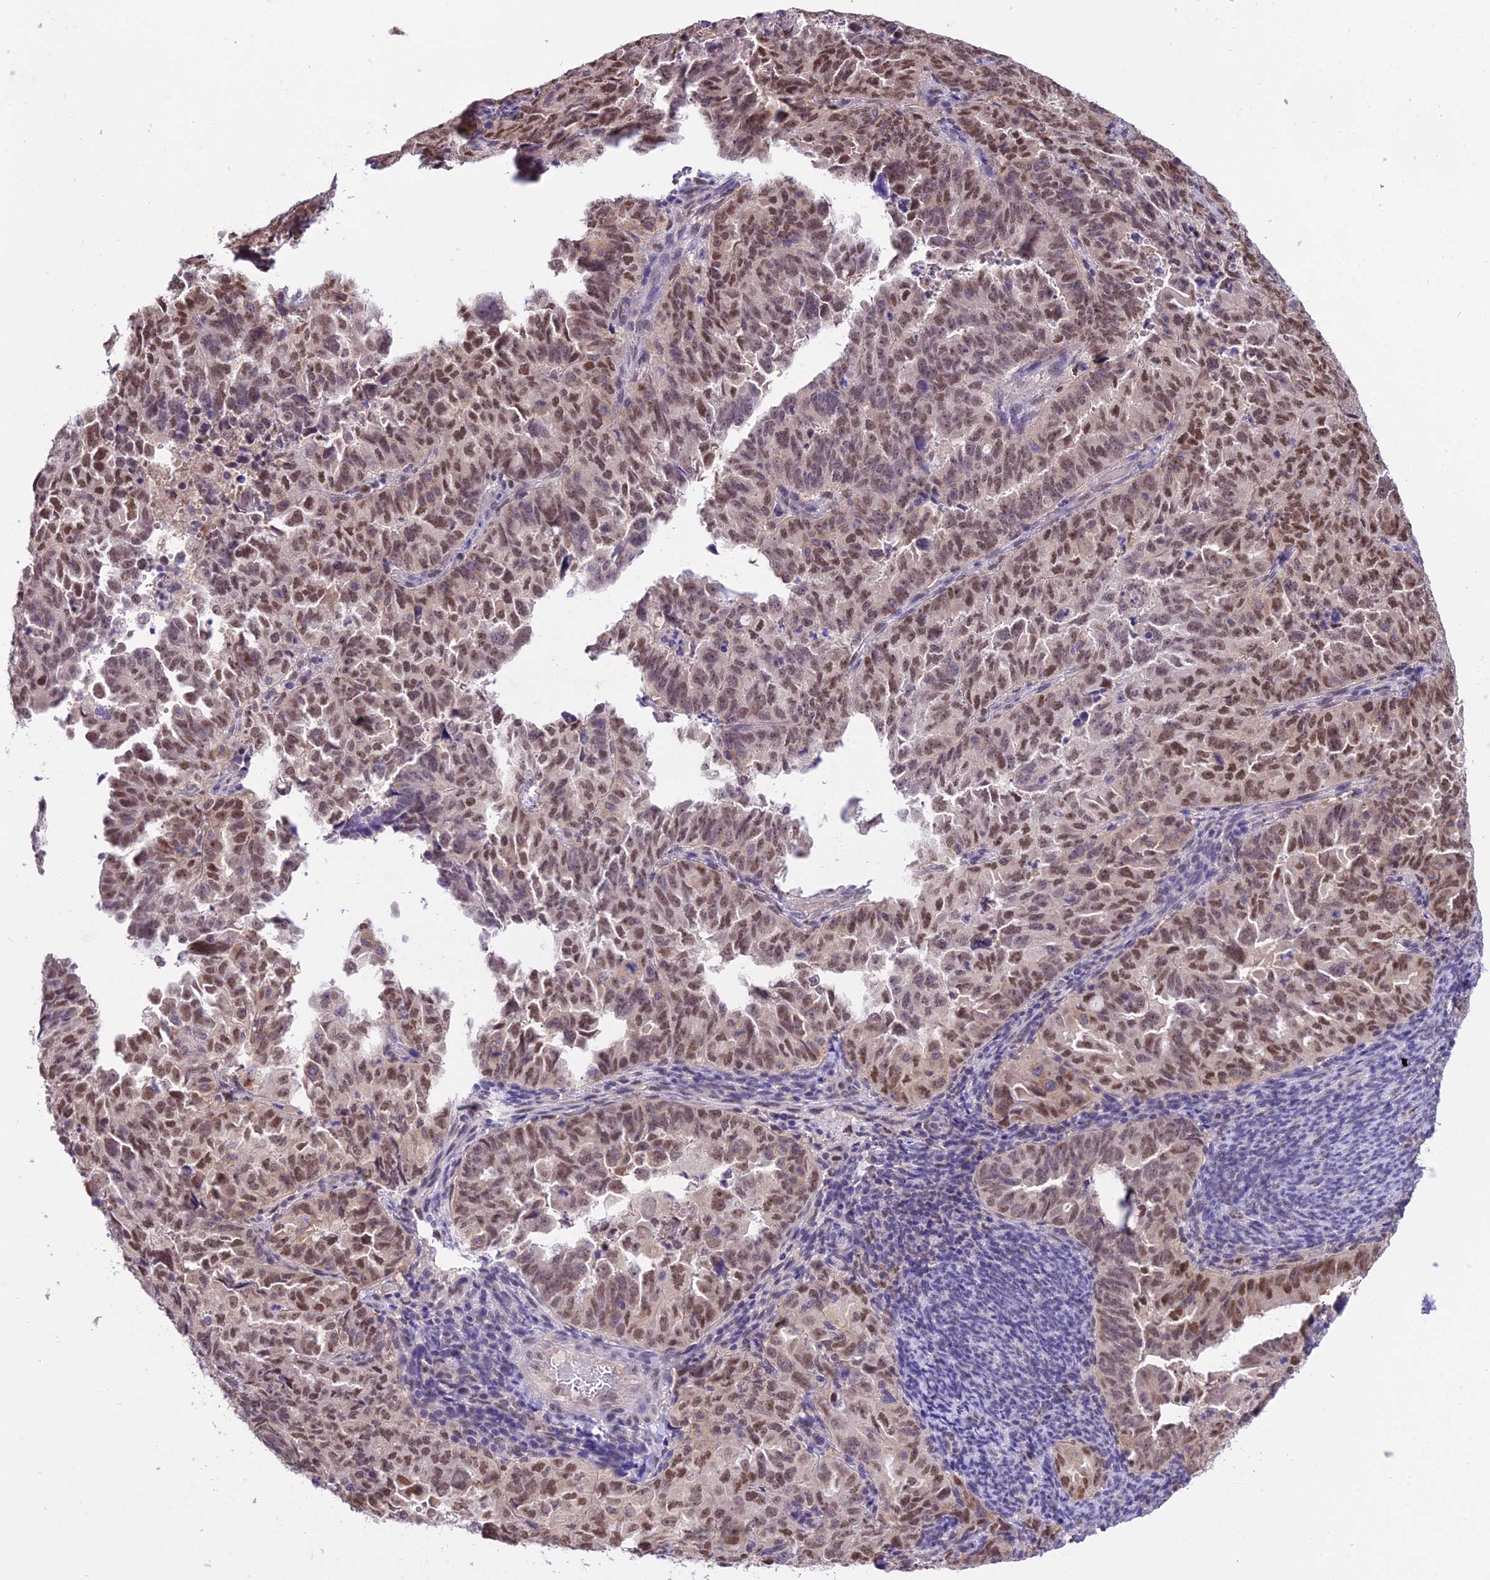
{"staining": {"intensity": "moderate", "quantity": ">75%", "location": "nuclear"}, "tissue": "endometrial cancer", "cell_type": "Tumor cells", "image_type": "cancer", "snomed": [{"axis": "morphology", "description": "Adenocarcinoma, NOS"}, {"axis": "topography", "description": "Endometrium"}], "caption": "Moderate nuclear expression is present in about >75% of tumor cells in adenocarcinoma (endometrial).", "gene": "MAT2A", "patient": {"sex": "female", "age": 65}}